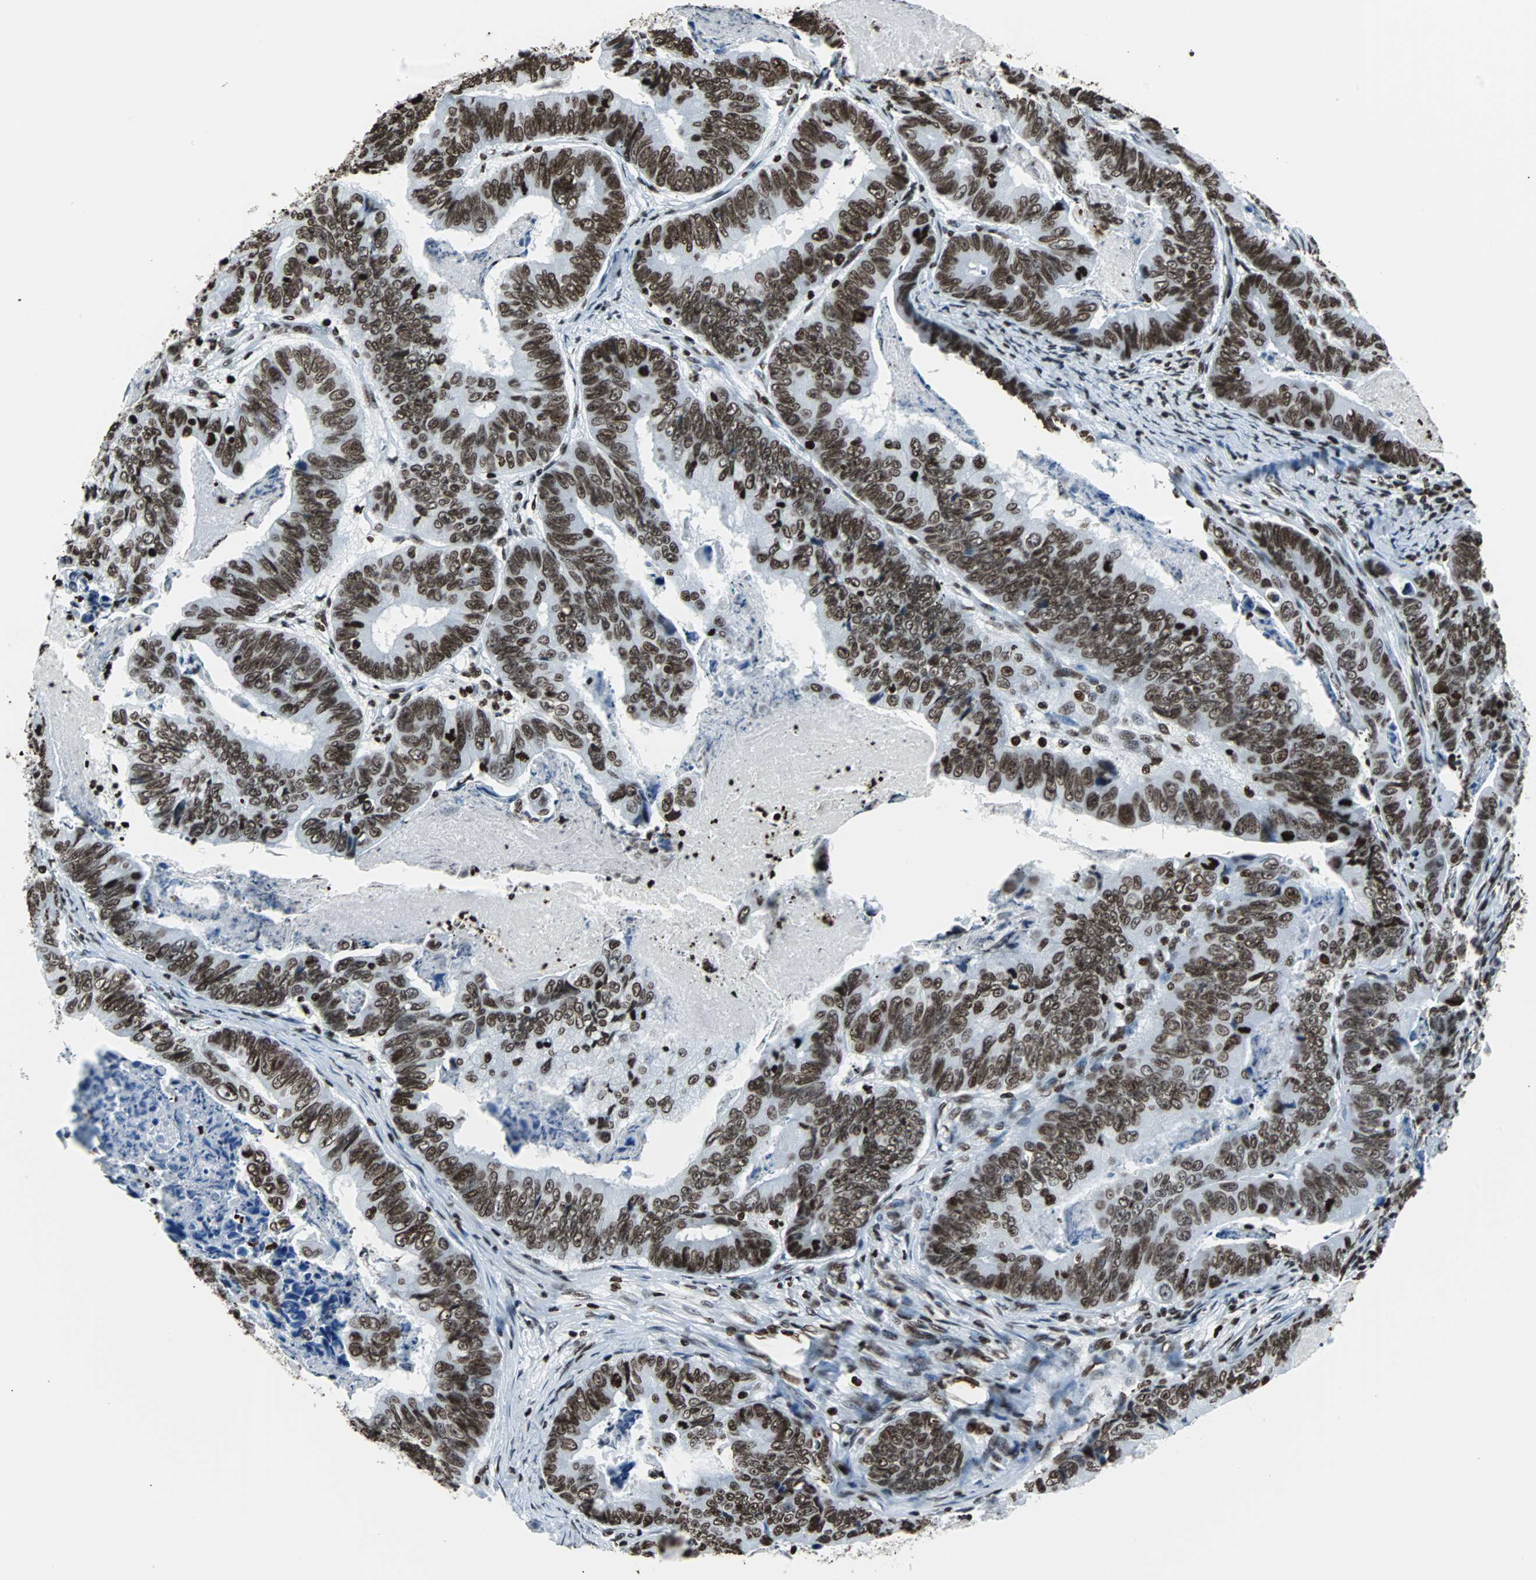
{"staining": {"intensity": "strong", "quantity": ">75%", "location": "nuclear"}, "tissue": "stomach cancer", "cell_type": "Tumor cells", "image_type": "cancer", "snomed": [{"axis": "morphology", "description": "Adenocarcinoma, NOS"}, {"axis": "topography", "description": "Stomach, lower"}], "caption": "Immunohistochemical staining of human stomach cancer (adenocarcinoma) shows high levels of strong nuclear protein expression in about >75% of tumor cells.", "gene": "H2BC18", "patient": {"sex": "male", "age": 77}}